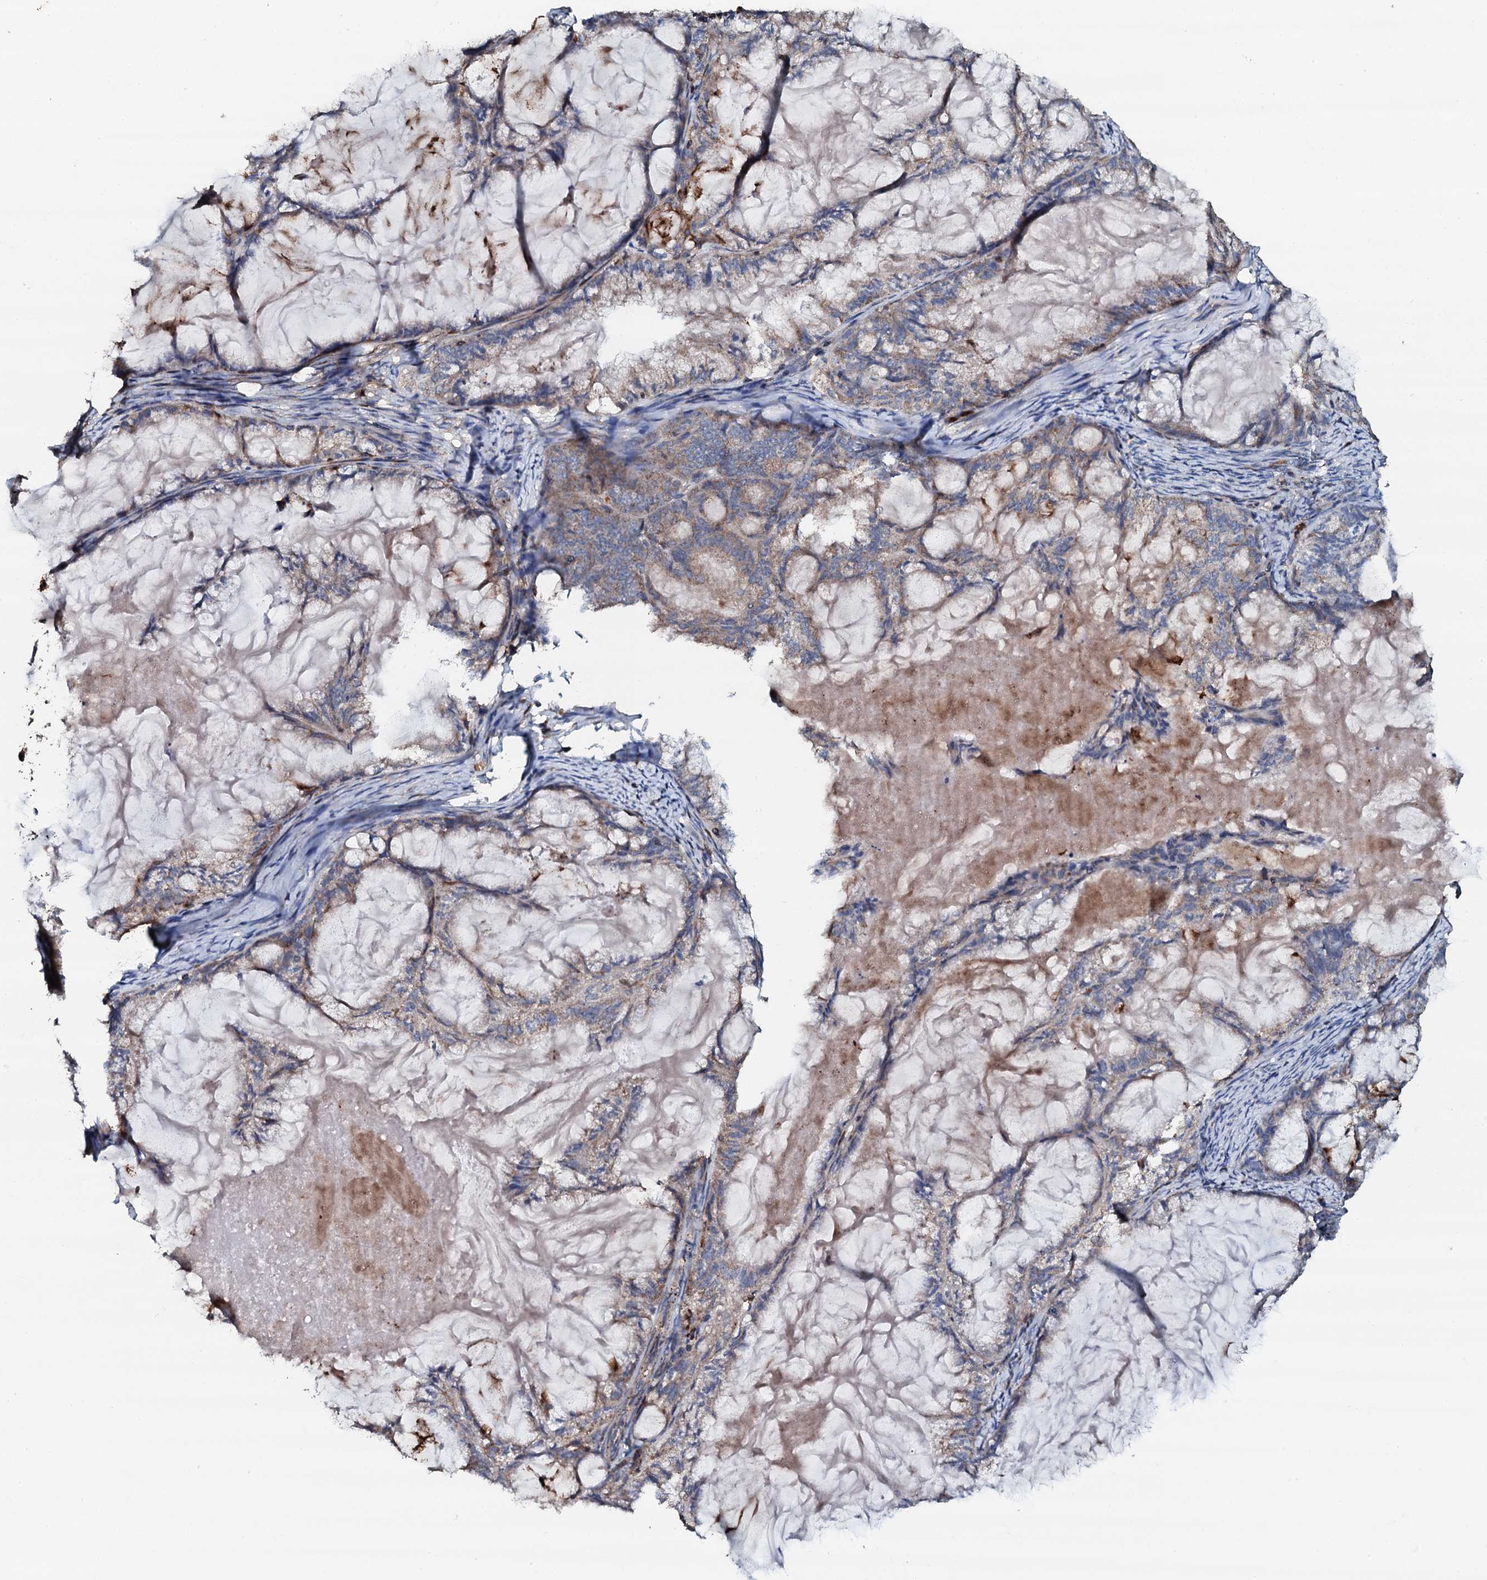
{"staining": {"intensity": "moderate", "quantity": ">75%", "location": "cytoplasmic/membranous"}, "tissue": "endometrial cancer", "cell_type": "Tumor cells", "image_type": "cancer", "snomed": [{"axis": "morphology", "description": "Adenocarcinoma, NOS"}, {"axis": "topography", "description": "Endometrium"}], "caption": "Moderate cytoplasmic/membranous positivity is appreciated in approximately >75% of tumor cells in endometrial cancer.", "gene": "GRK2", "patient": {"sex": "female", "age": 86}}